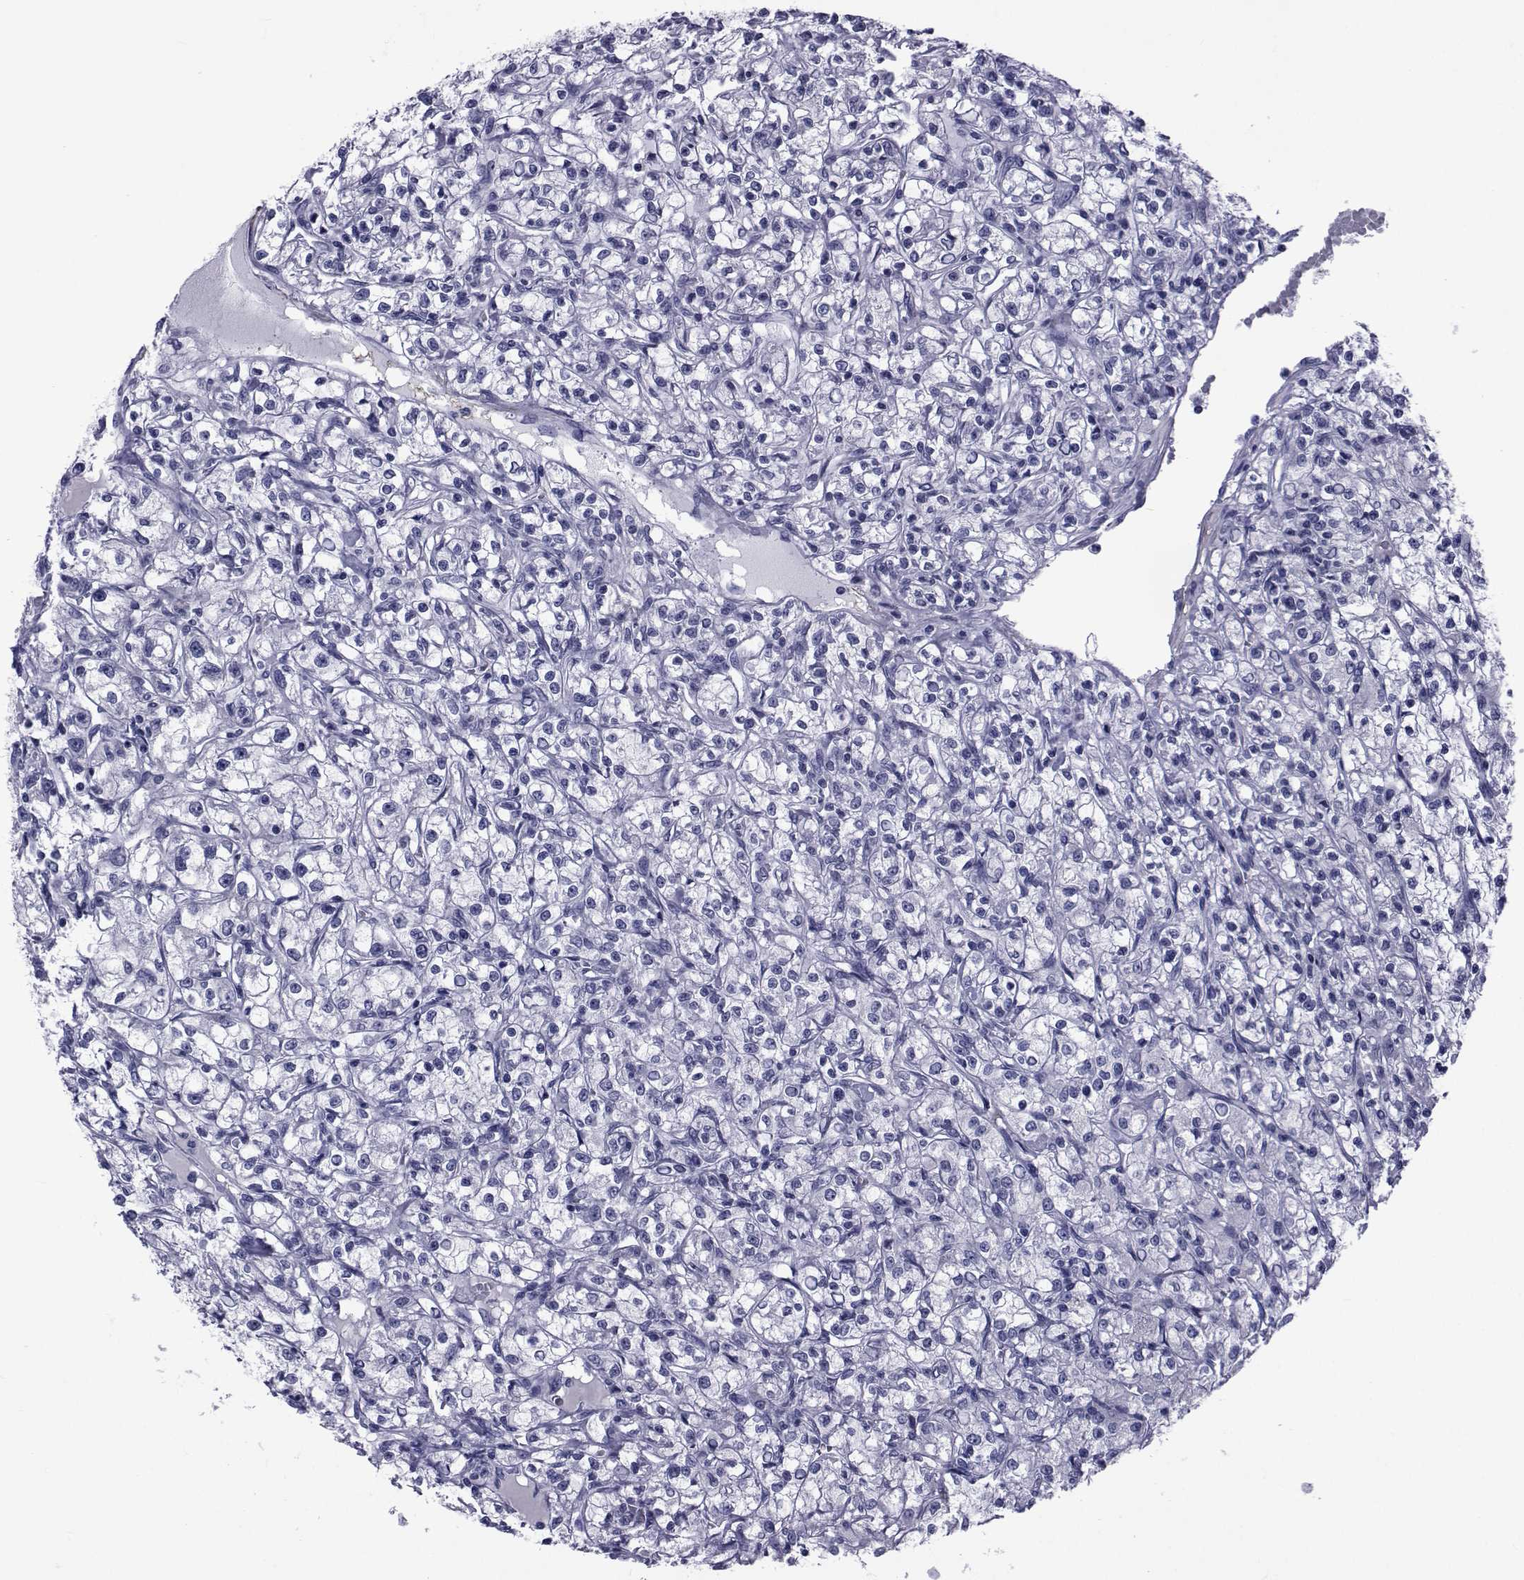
{"staining": {"intensity": "negative", "quantity": "none", "location": "none"}, "tissue": "renal cancer", "cell_type": "Tumor cells", "image_type": "cancer", "snomed": [{"axis": "morphology", "description": "Adenocarcinoma, NOS"}, {"axis": "topography", "description": "Kidney"}], "caption": "Adenocarcinoma (renal) was stained to show a protein in brown. There is no significant positivity in tumor cells.", "gene": "GKAP1", "patient": {"sex": "female", "age": 59}}